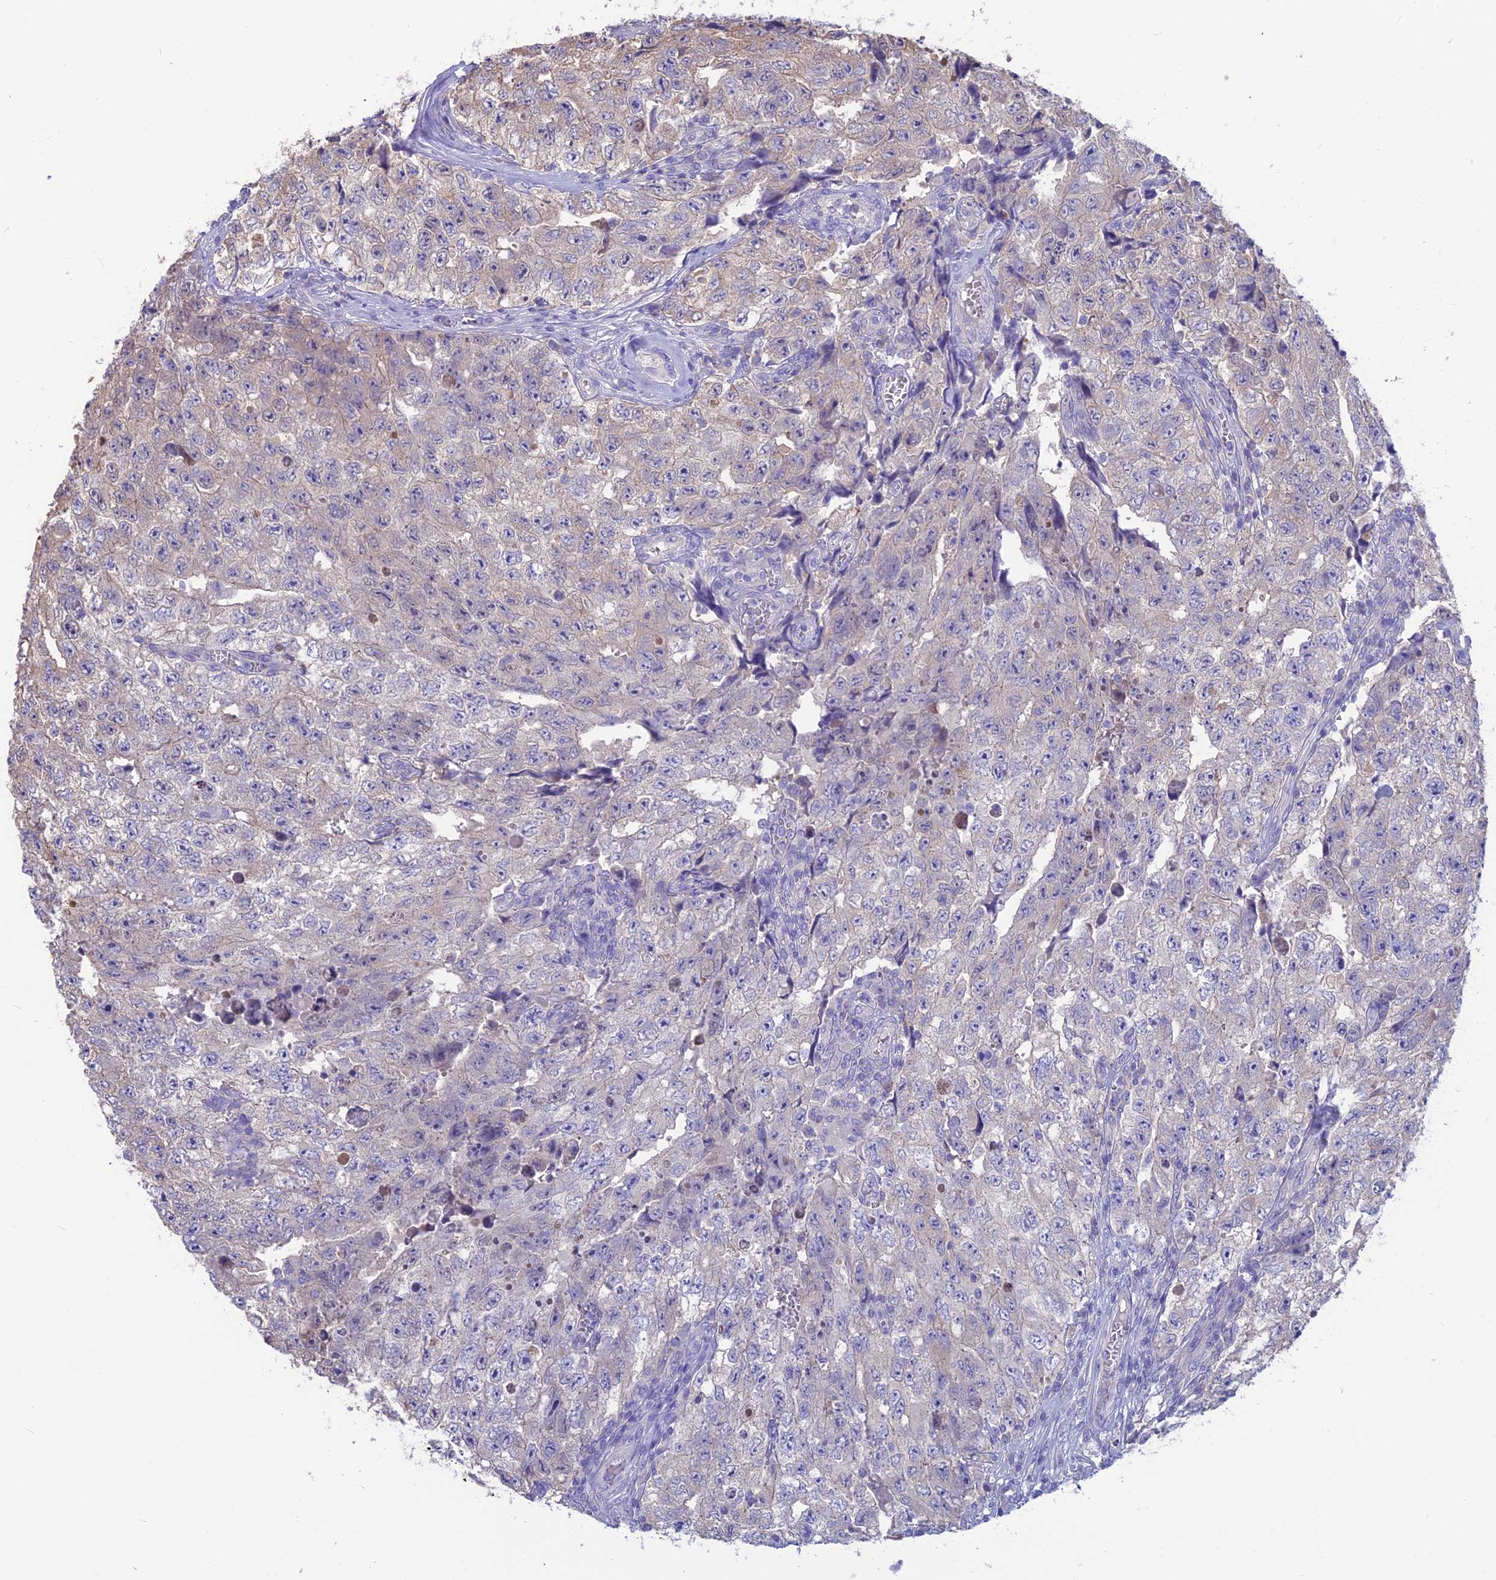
{"staining": {"intensity": "negative", "quantity": "none", "location": "none"}, "tissue": "testis cancer", "cell_type": "Tumor cells", "image_type": "cancer", "snomed": [{"axis": "morphology", "description": "Carcinoma, Embryonal, NOS"}, {"axis": "topography", "description": "Testis"}], "caption": "Immunohistochemistry (IHC) histopathology image of neoplastic tissue: human testis cancer stained with DAB displays no significant protein positivity in tumor cells.", "gene": "SNAP91", "patient": {"sex": "male", "age": 17}}